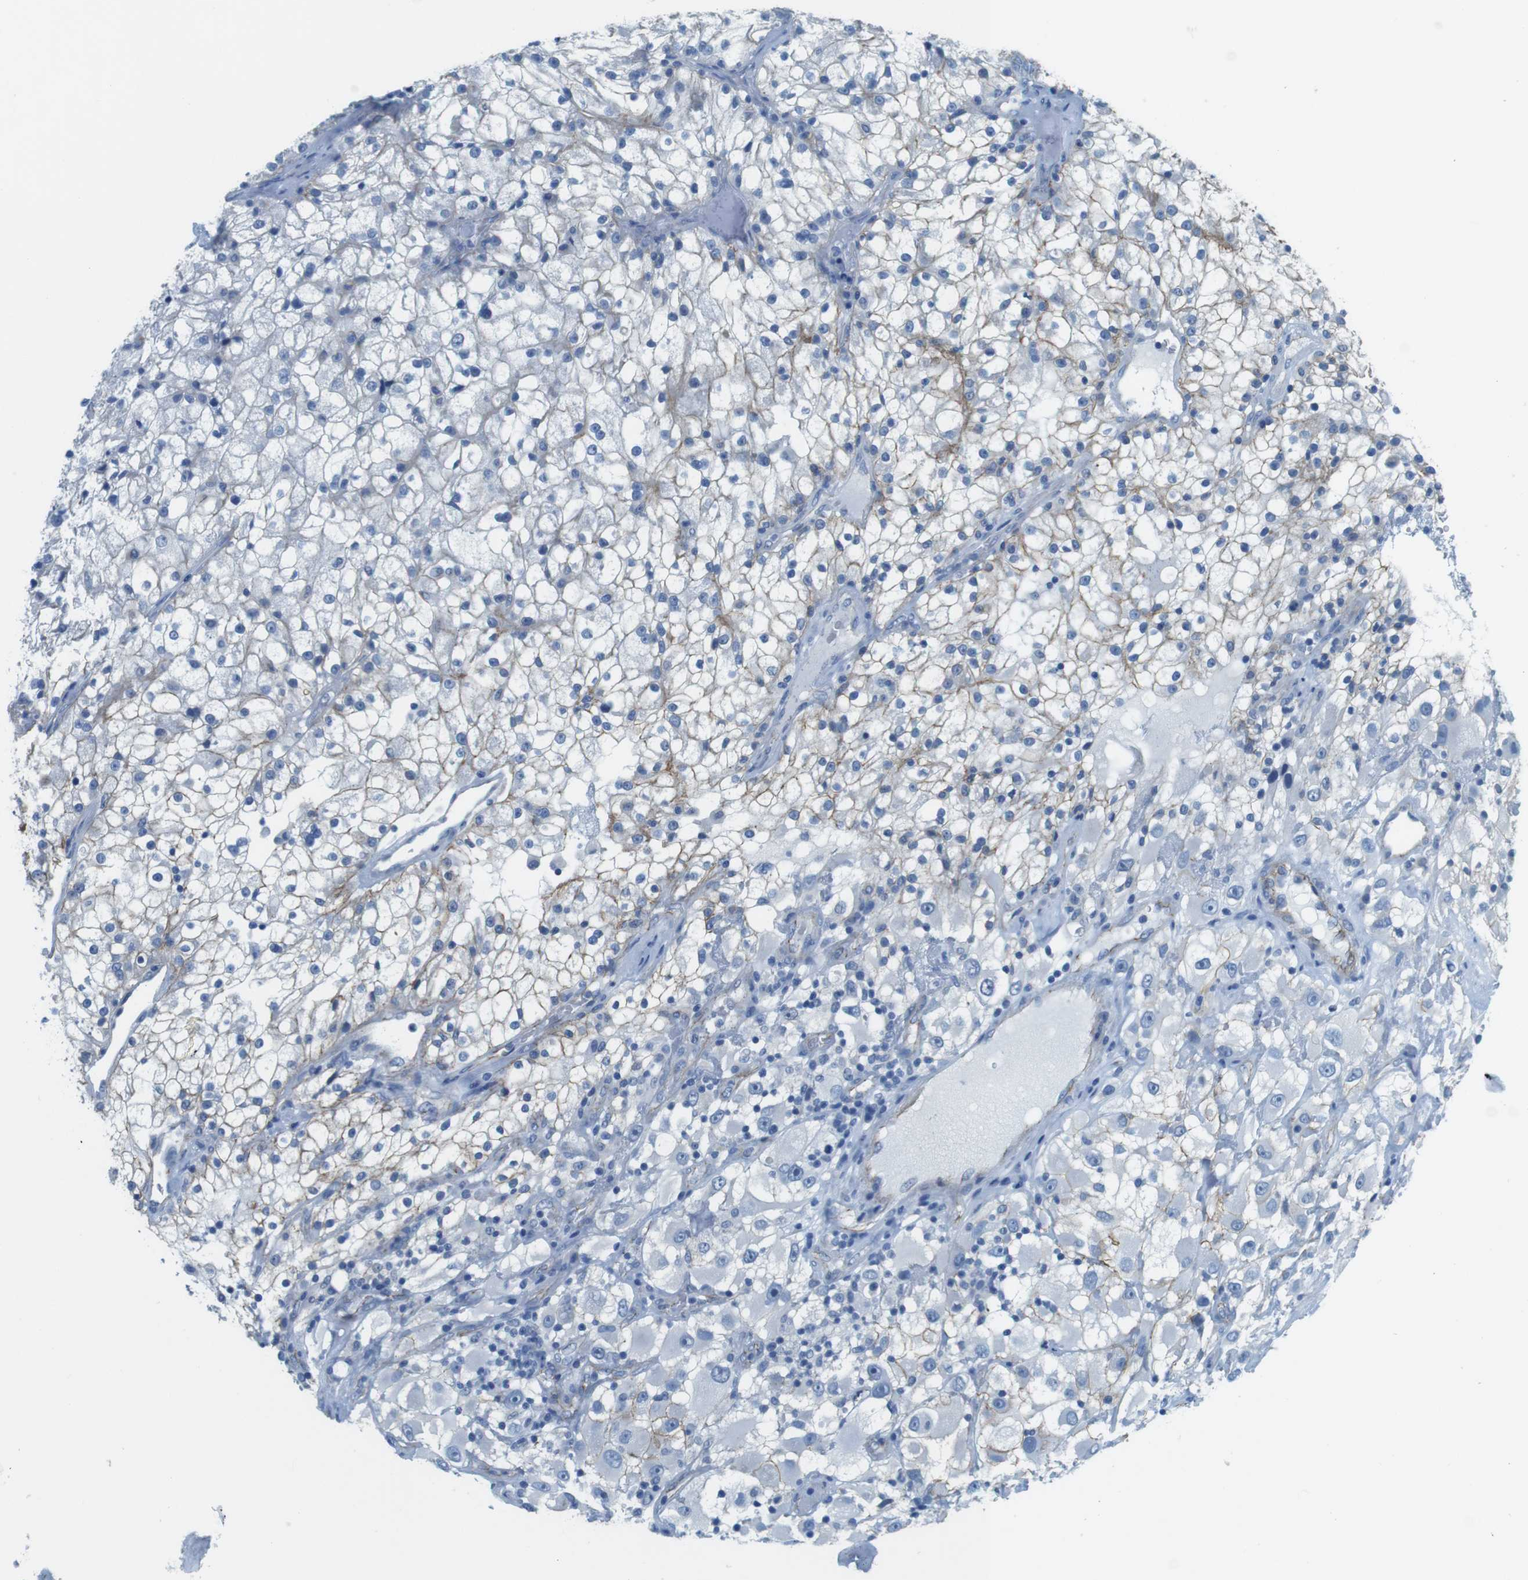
{"staining": {"intensity": "negative", "quantity": "none", "location": "none"}, "tissue": "renal cancer", "cell_type": "Tumor cells", "image_type": "cancer", "snomed": [{"axis": "morphology", "description": "Adenocarcinoma, NOS"}, {"axis": "topography", "description": "Kidney"}], "caption": "This is an immunohistochemistry micrograph of adenocarcinoma (renal). There is no staining in tumor cells.", "gene": "SLC6A6", "patient": {"sex": "female", "age": 52}}